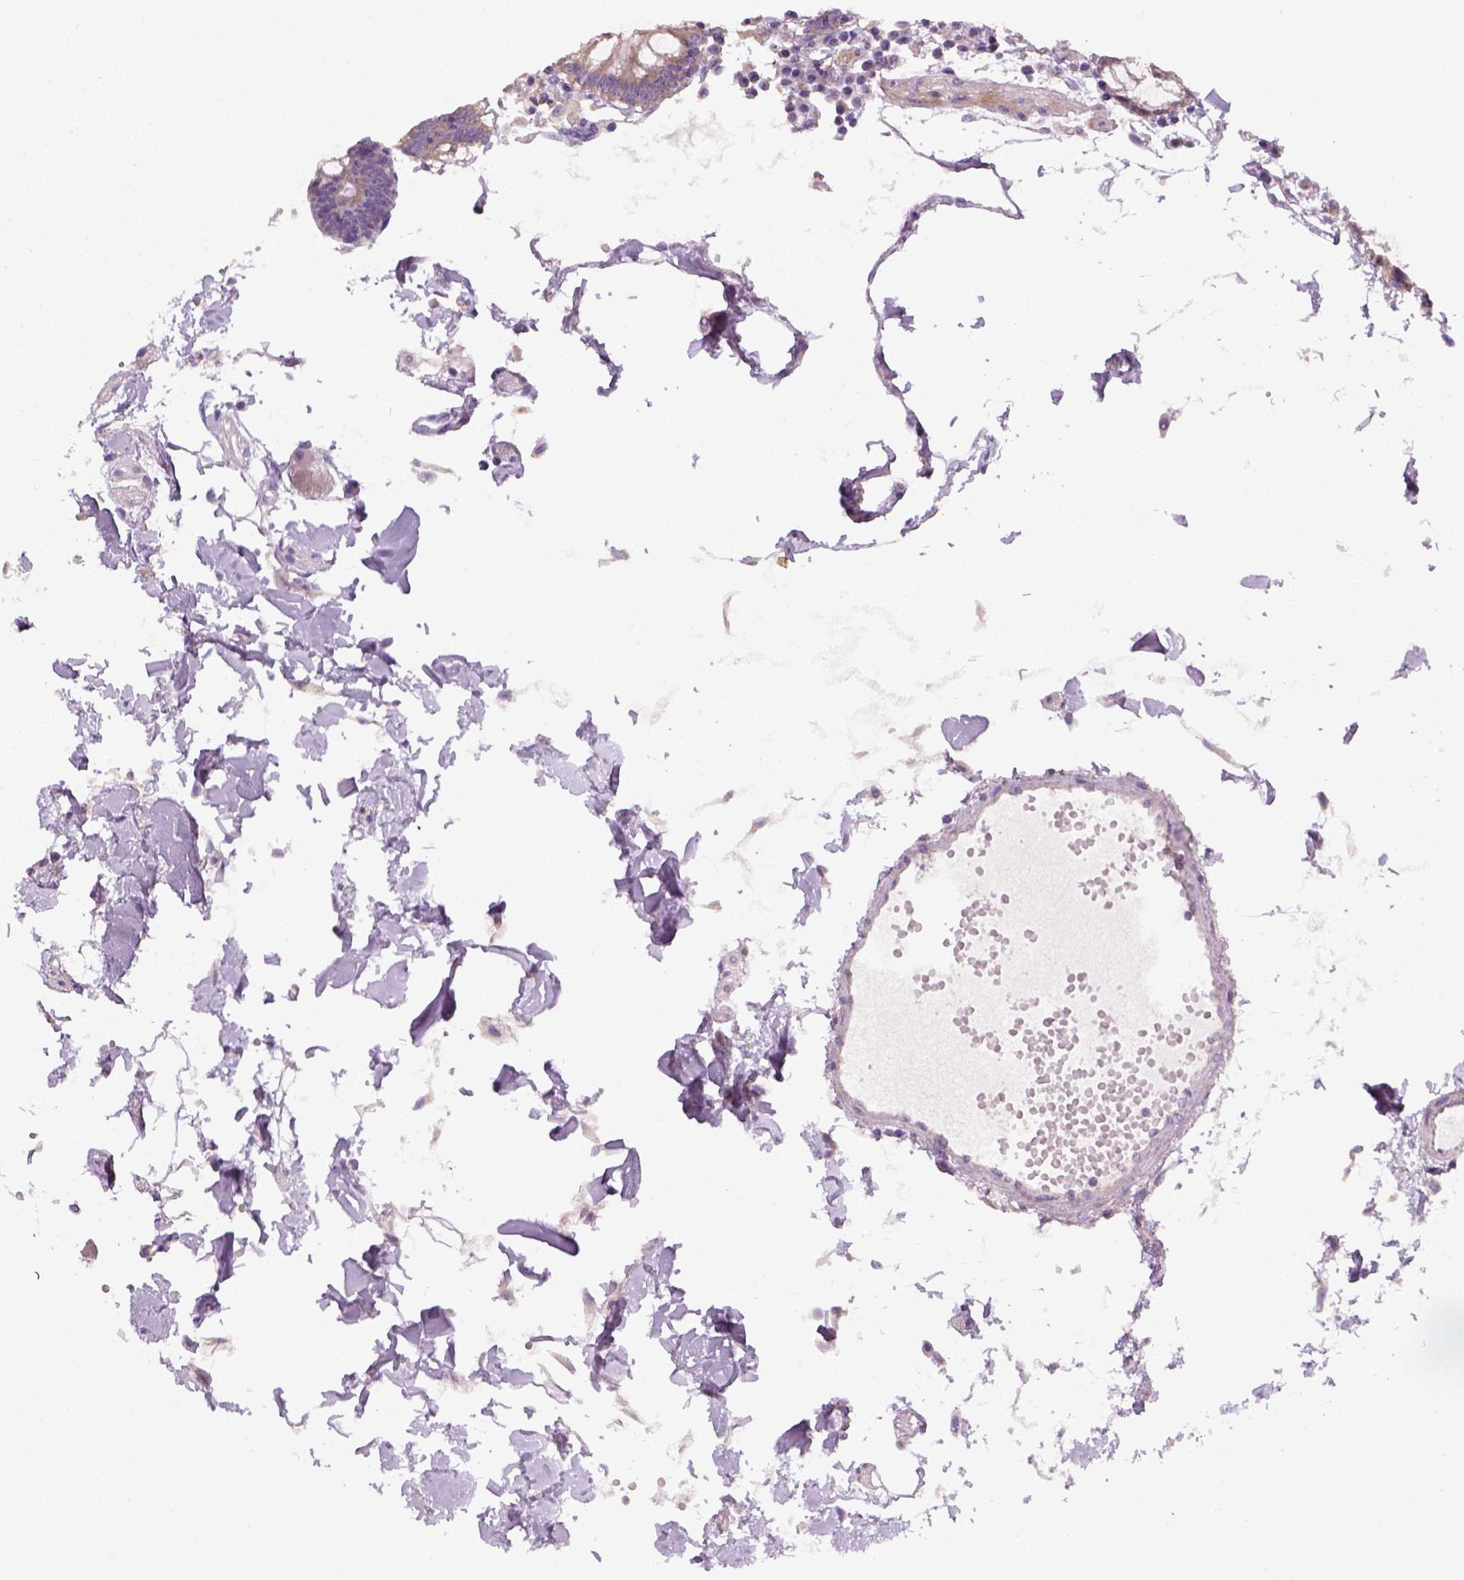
{"staining": {"intensity": "negative", "quantity": "none", "location": "none"}, "tissue": "colon", "cell_type": "Endothelial cells", "image_type": "normal", "snomed": [{"axis": "morphology", "description": "Normal tissue, NOS"}, {"axis": "morphology", "description": "Adenocarcinoma, NOS"}, {"axis": "topography", "description": "Colon"}], "caption": "Immunohistochemistry (IHC) of benign human colon reveals no expression in endothelial cells. The staining was performed using DAB (3,3'-diaminobenzidine) to visualize the protein expression in brown, while the nuclei were stained in blue with hematoxylin (Magnification: 20x).", "gene": "NUDT6", "patient": {"sex": "male", "age": 83}}